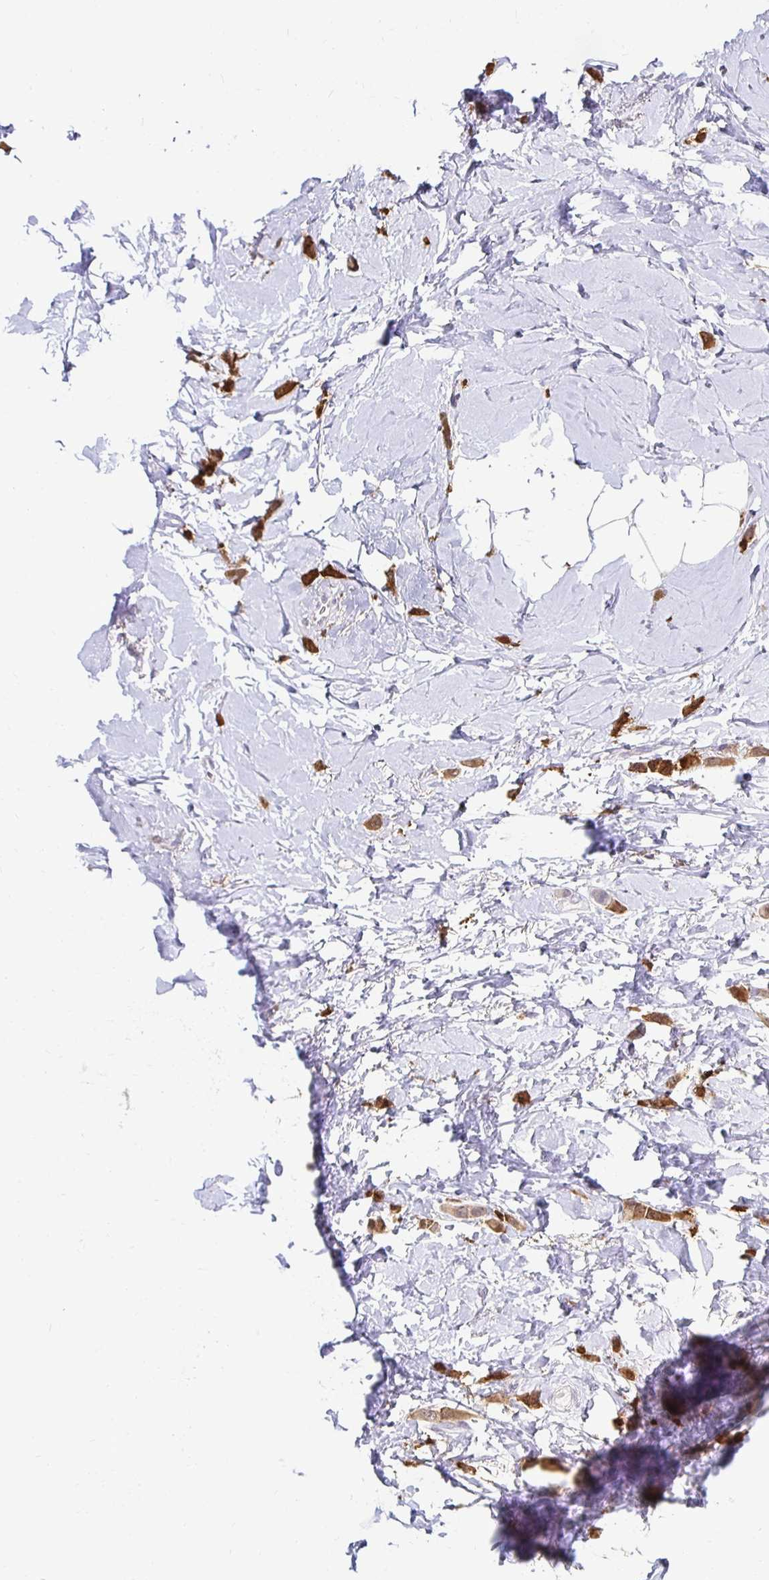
{"staining": {"intensity": "strong", "quantity": ">75%", "location": "cytoplasmic/membranous"}, "tissue": "breast cancer", "cell_type": "Tumor cells", "image_type": "cancer", "snomed": [{"axis": "morphology", "description": "Lobular carcinoma"}, {"axis": "topography", "description": "Breast"}], "caption": "Breast cancer was stained to show a protein in brown. There is high levels of strong cytoplasmic/membranous staining in approximately >75% of tumor cells.", "gene": "PADI2", "patient": {"sex": "female", "age": 66}}